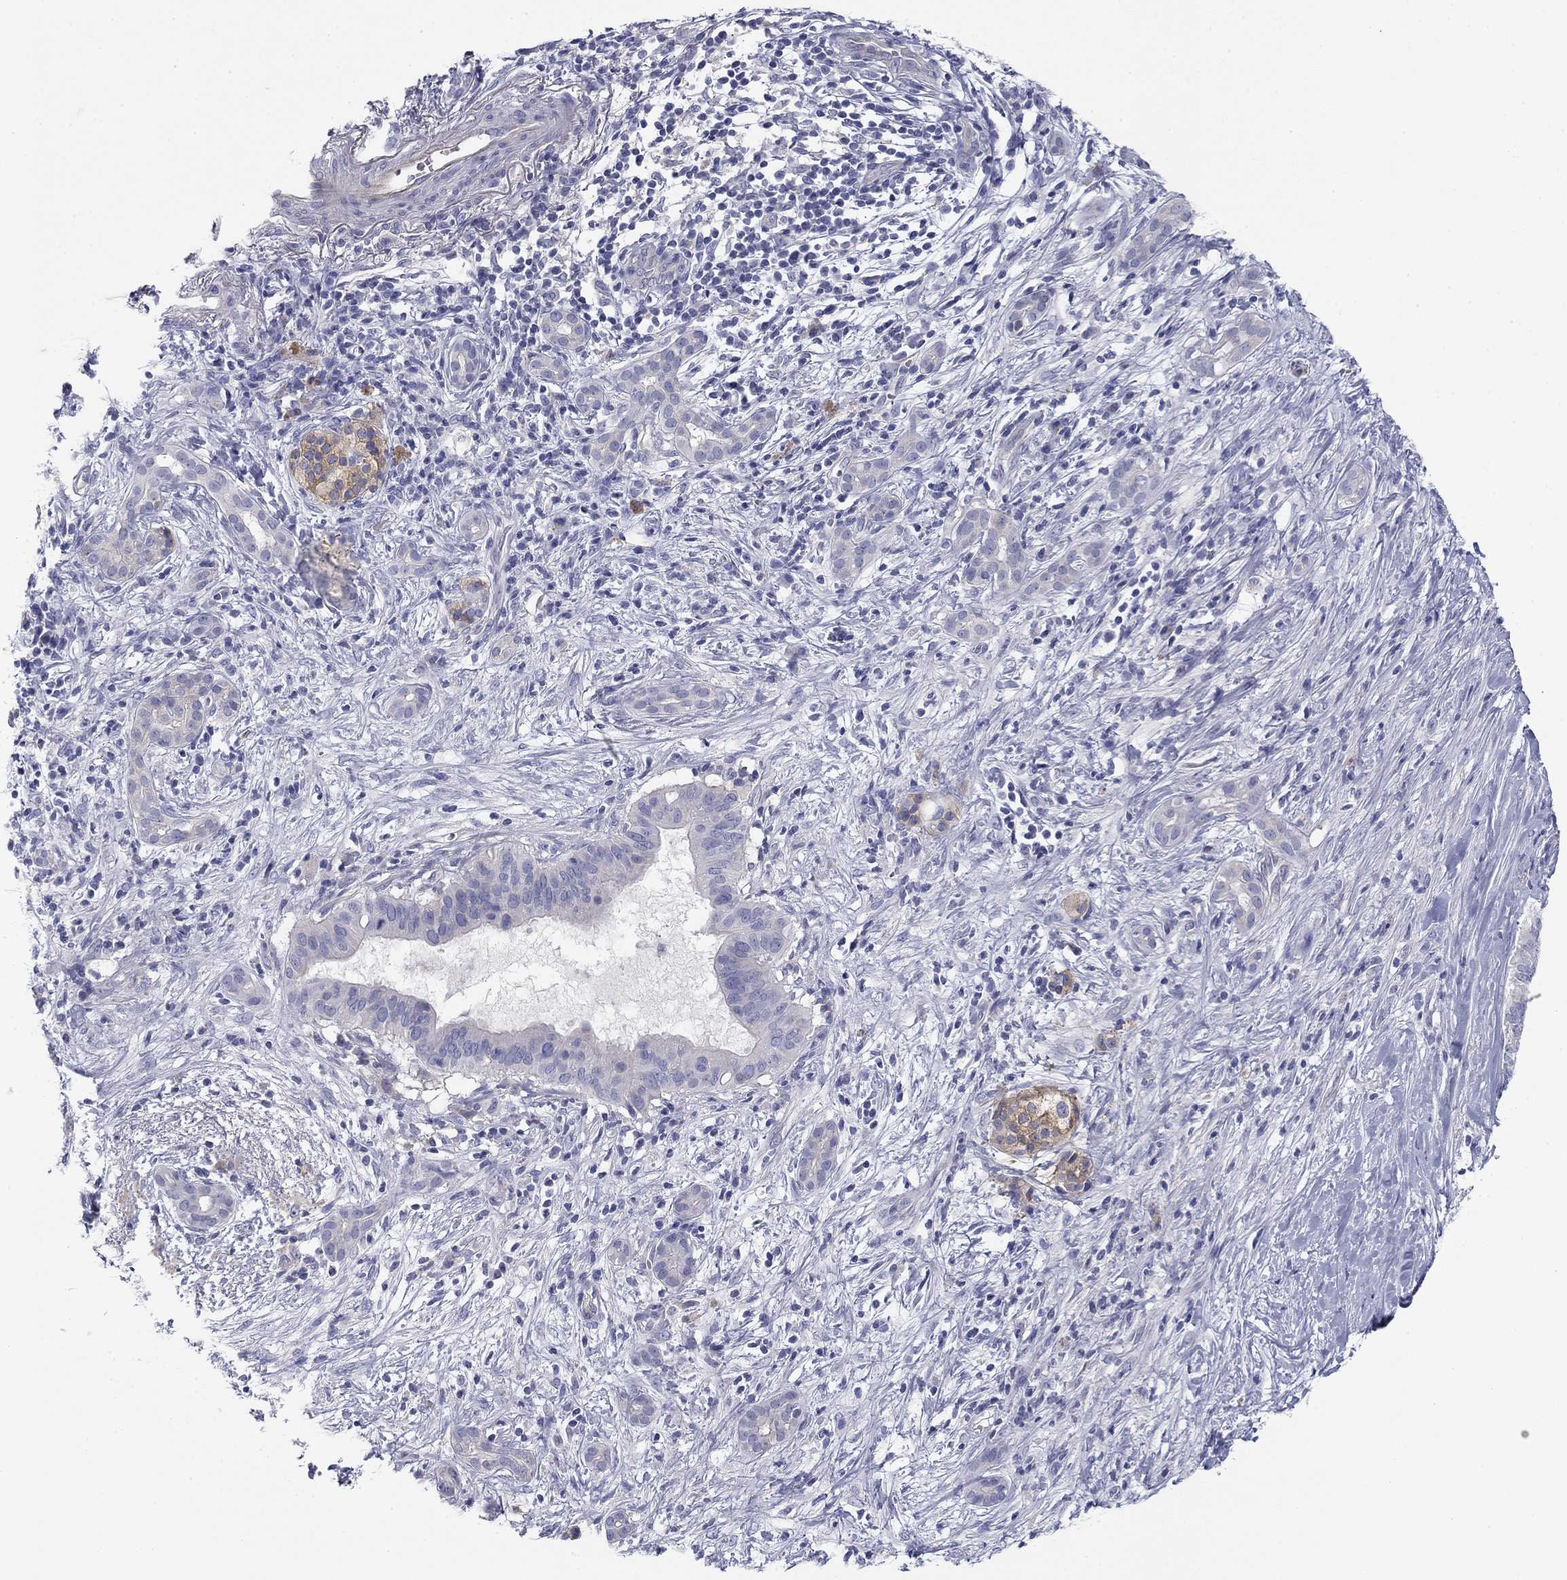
{"staining": {"intensity": "strong", "quantity": "<25%", "location": "cytoplasmic/membranous"}, "tissue": "pancreatic cancer", "cell_type": "Tumor cells", "image_type": "cancer", "snomed": [{"axis": "morphology", "description": "Adenocarcinoma, NOS"}, {"axis": "topography", "description": "Pancreas"}], "caption": "Immunohistochemistry (IHC) histopathology image of neoplastic tissue: pancreatic cancer stained using immunohistochemistry demonstrates medium levels of strong protein expression localized specifically in the cytoplasmic/membranous of tumor cells, appearing as a cytoplasmic/membranous brown color.", "gene": "SEPTIN3", "patient": {"sex": "male", "age": 61}}